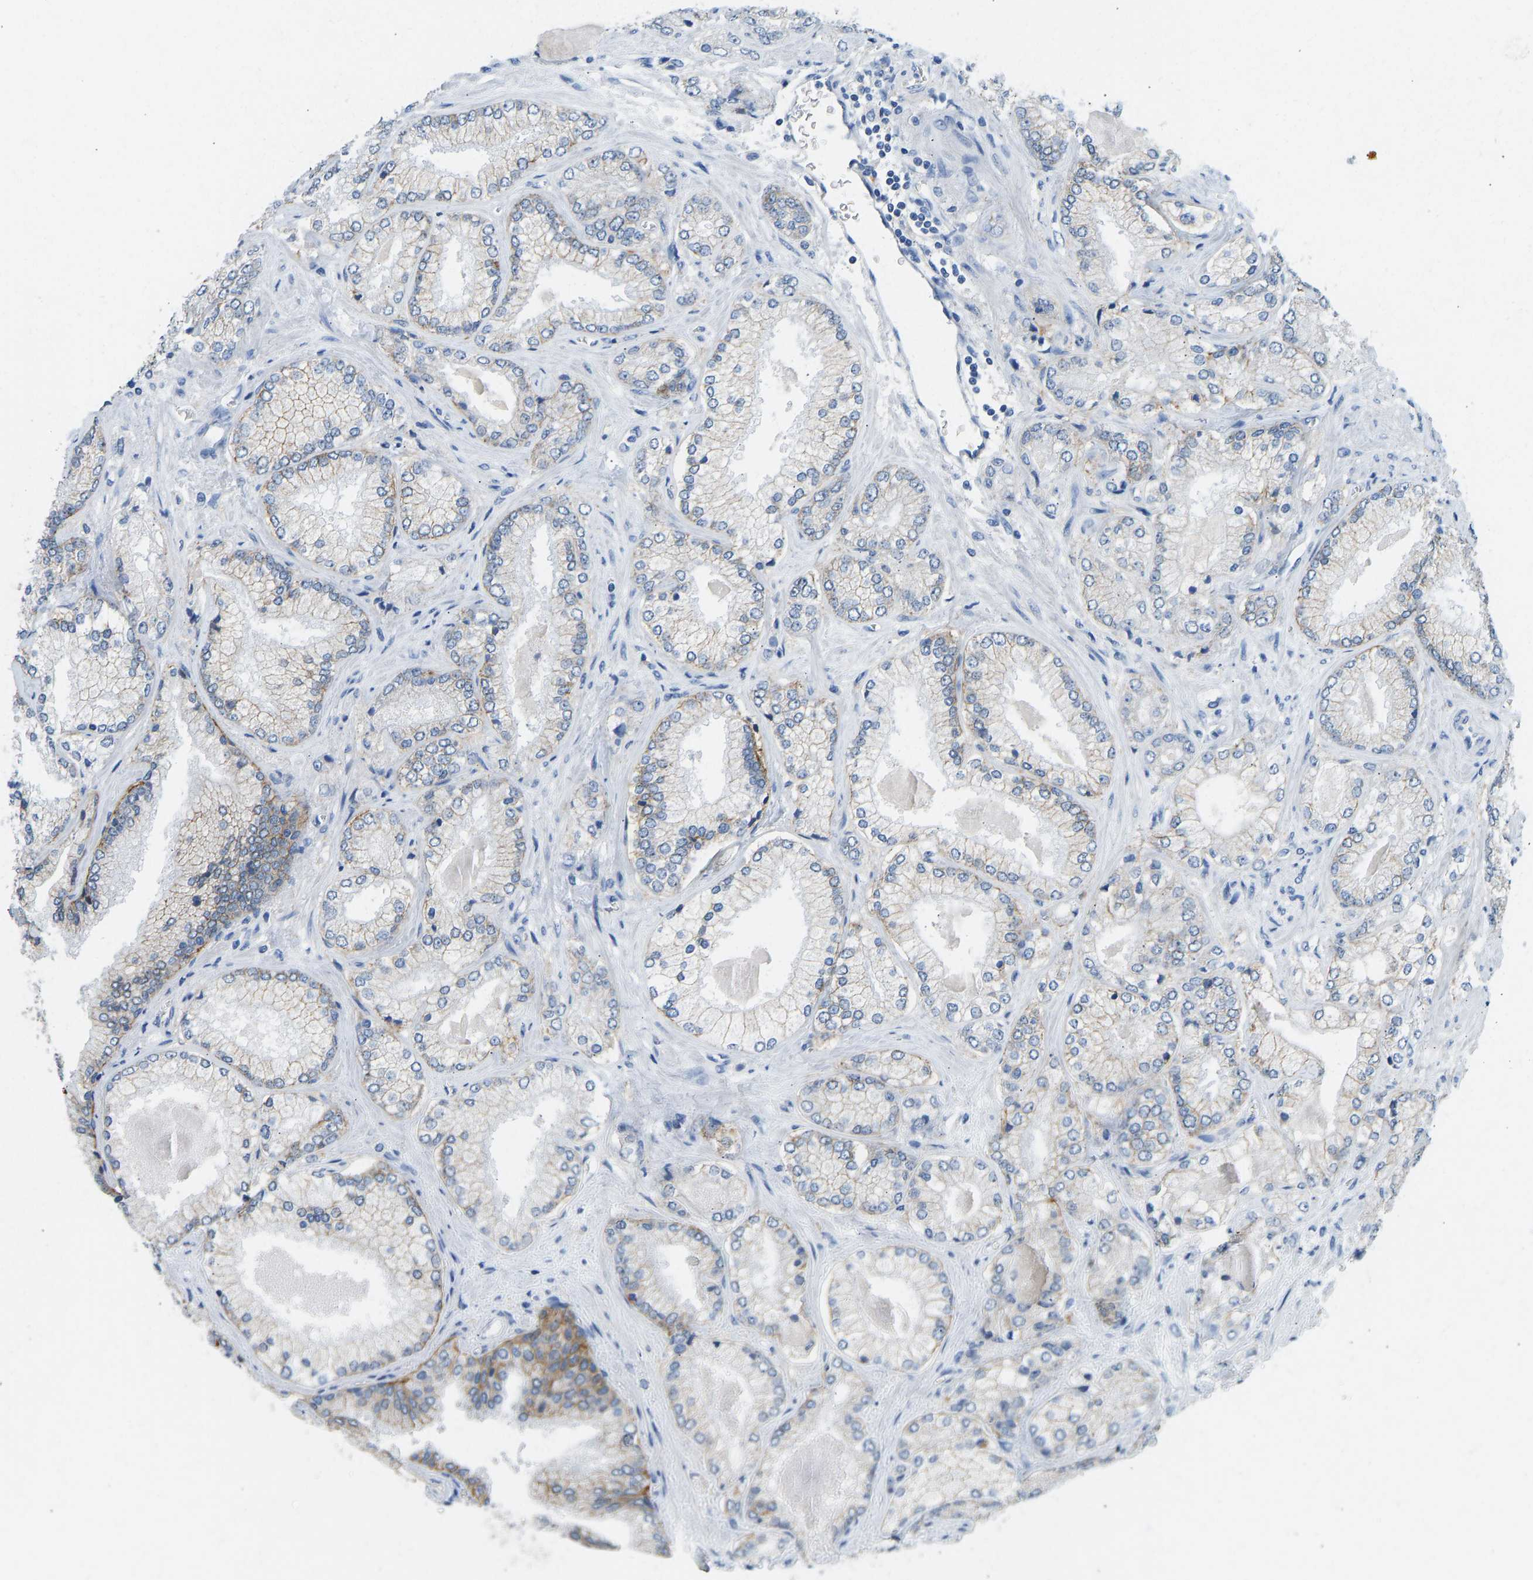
{"staining": {"intensity": "moderate", "quantity": "25%-75%", "location": "cytoplasmic/membranous"}, "tissue": "prostate cancer", "cell_type": "Tumor cells", "image_type": "cancer", "snomed": [{"axis": "morphology", "description": "Adenocarcinoma, Low grade"}, {"axis": "topography", "description": "Prostate"}], "caption": "A micrograph of prostate adenocarcinoma (low-grade) stained for a protein displays moderate cytoplasmic/membranous brown staining in tumor cells.", "gene": "ATP1A1", "patient": {"sex": "male", "age": 65}}